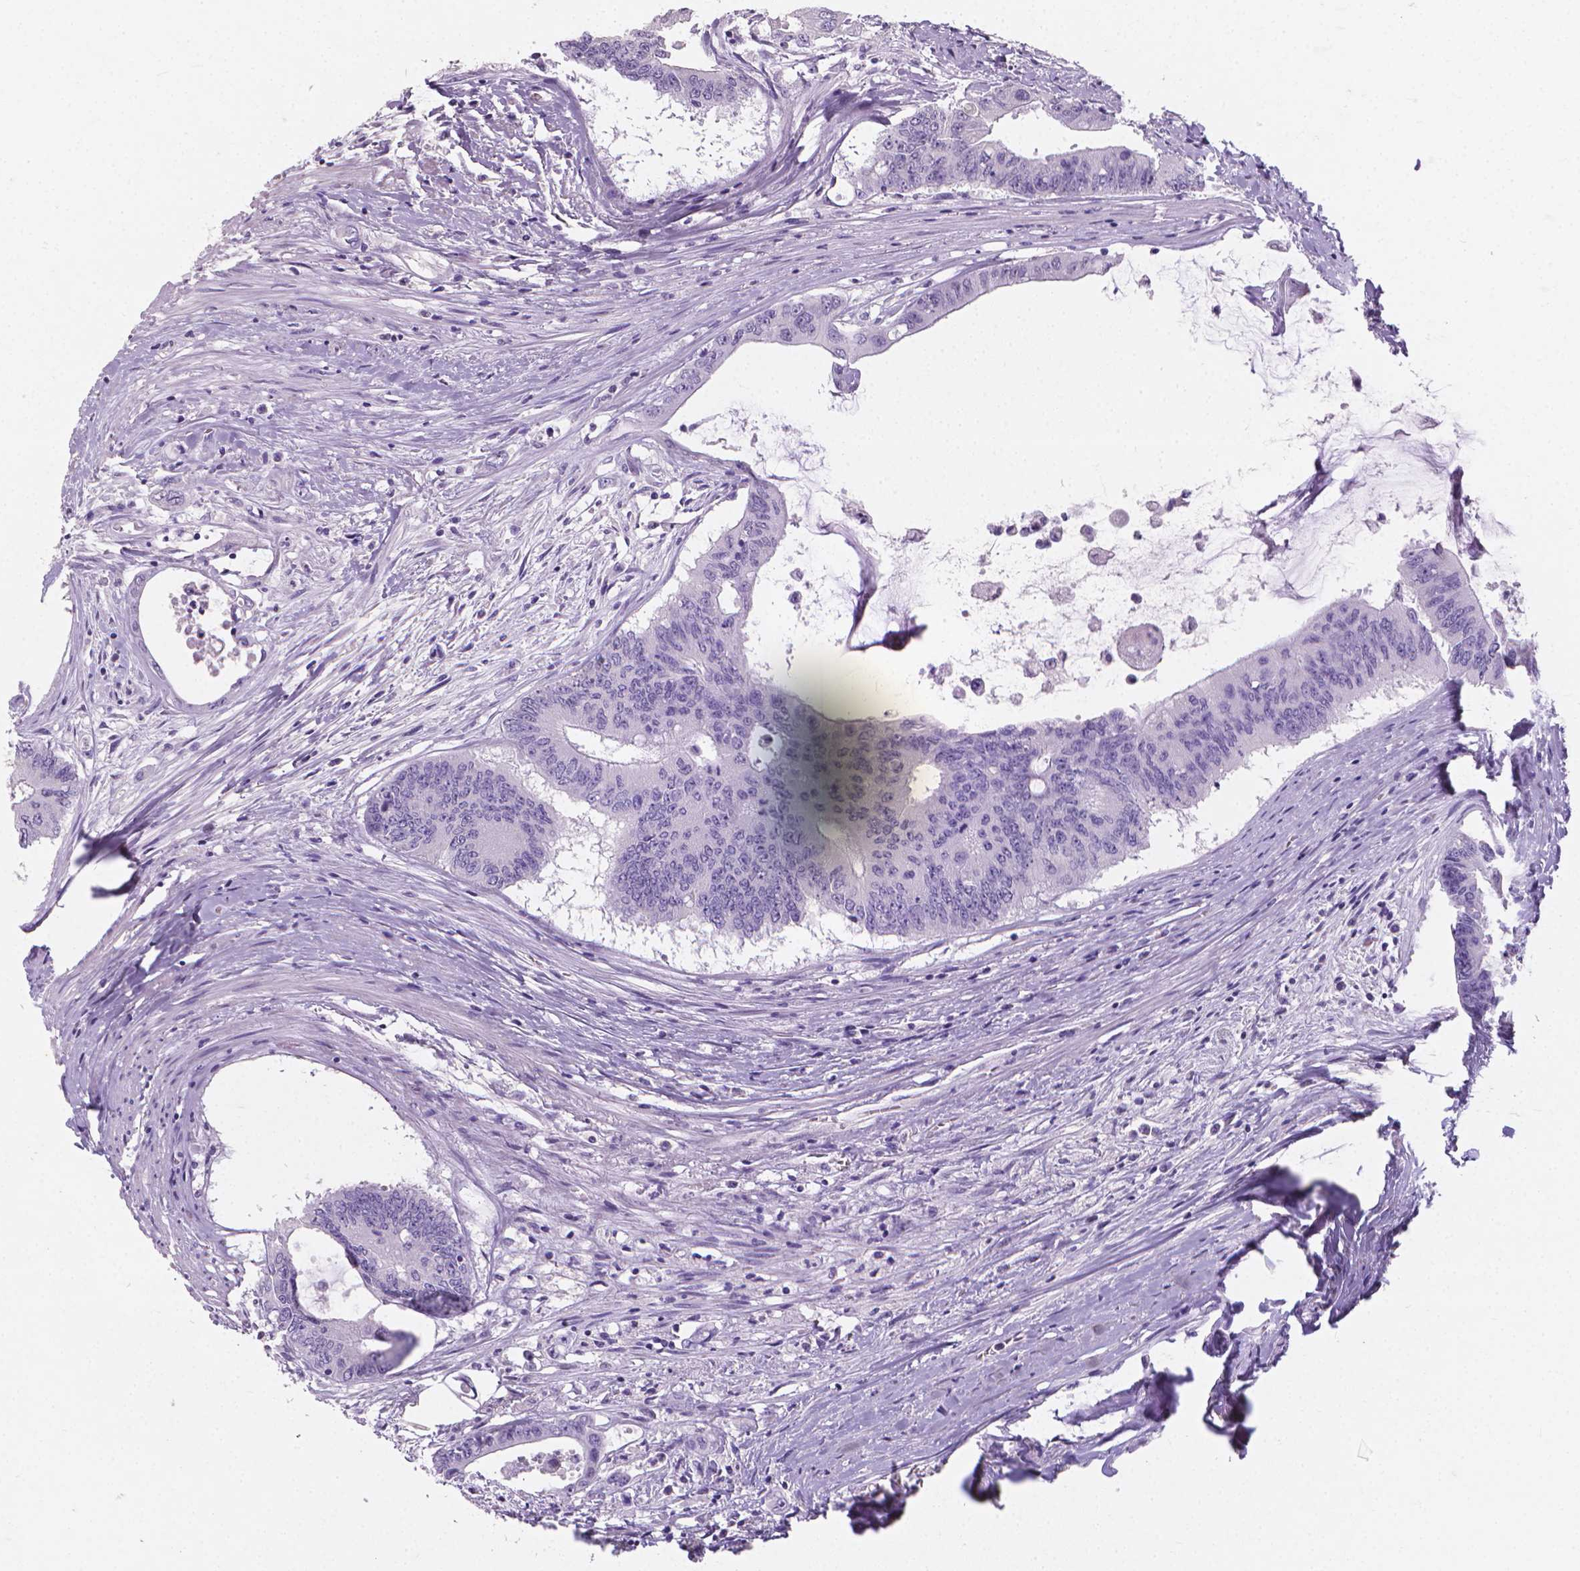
{"staining": {"intensity": "negative", "quantity": "none", "location": "none"}, "tissue": "colorectal cancer", "cell_type": "Tumor cells", "image_type": "cancer", "snomed": [{"axis": "morphology", "description": "Adenocarcinoma, NOS"}, {"axis": "topography", "description": "Rectum"}], "caption": "The histopathology image reveals no significant staining in tumor cells of adenocarcinoma (colorectal).", "gene": "XPNPEP2", "patient": {"sex": "male", "age": 59}}